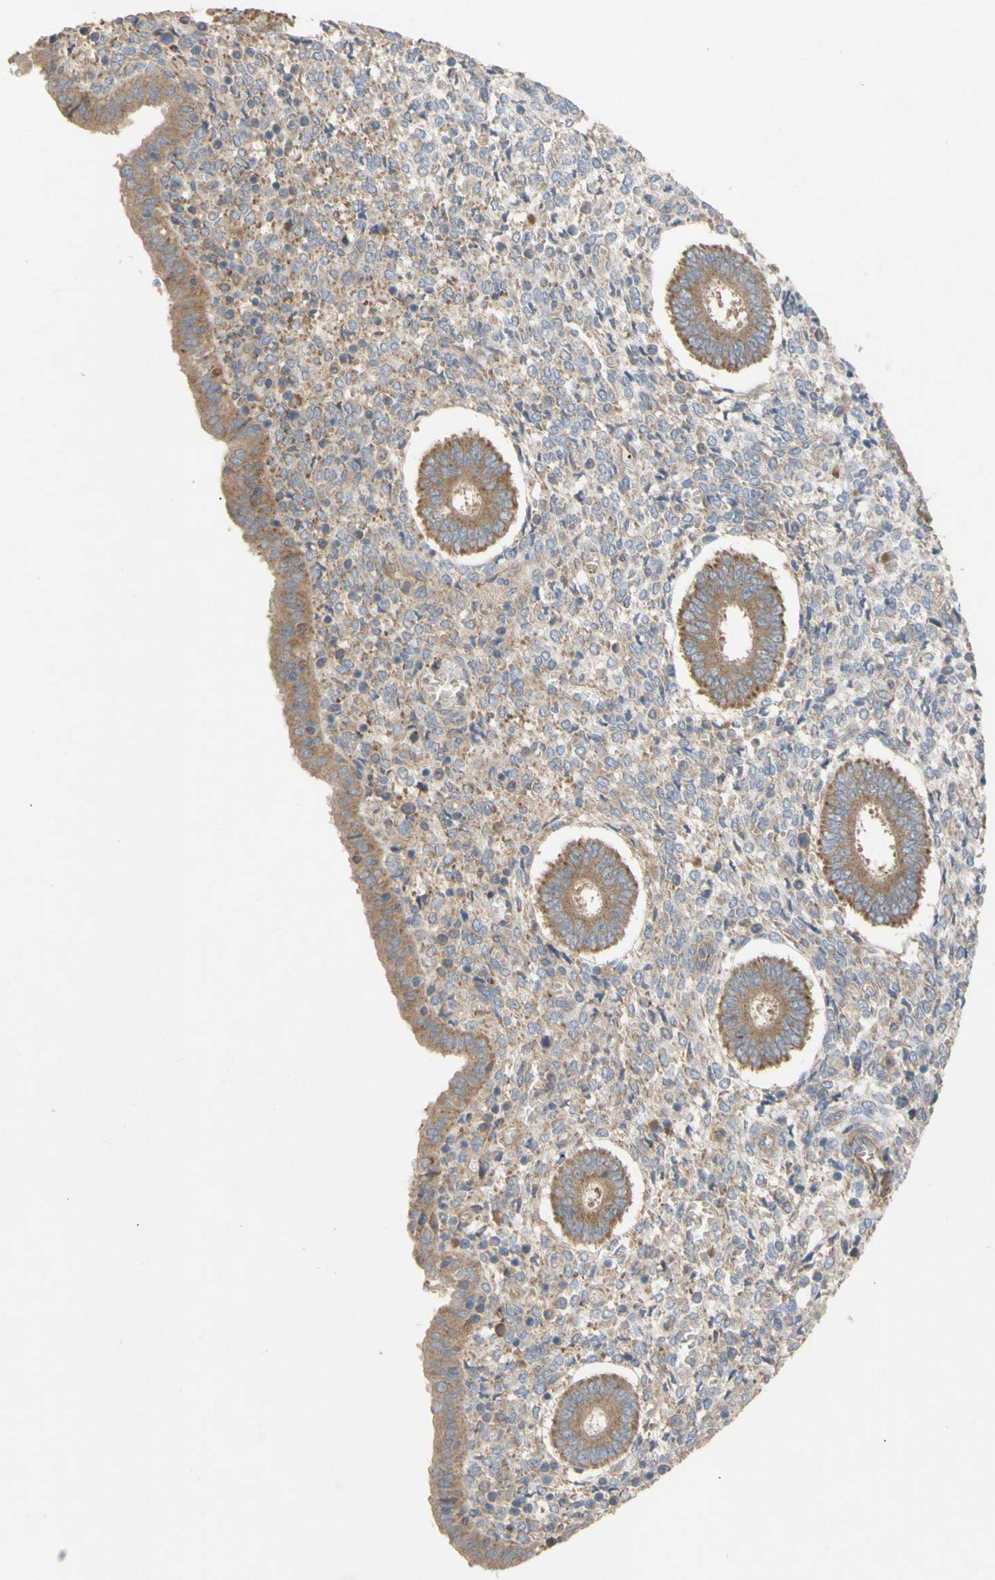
{"staining": {"intensity": "weak", "quantity": "25%-75%", "location": "cytoplasmic/membranous"}, "tissue": "endometrium", "cell_type": "Cells in endometrial stroma", "image_type": "normal", "snomed": [{"axis": "morphology", "description": "Normal tissue, NOS"}, {"axis": "topography", "description": "Endometrium"}], "caption": "Immunohistochemical staining of benign human endometrium displays weak cytoplasmic/membranous protein positivity in approximately 25%-75% of cells in endometrial stroma. Ihc stains the protein of interest in brown and the nuclei are stained blue.", "gene": "EIF2S3", "patient": {"sex": "female", "age": 35}}